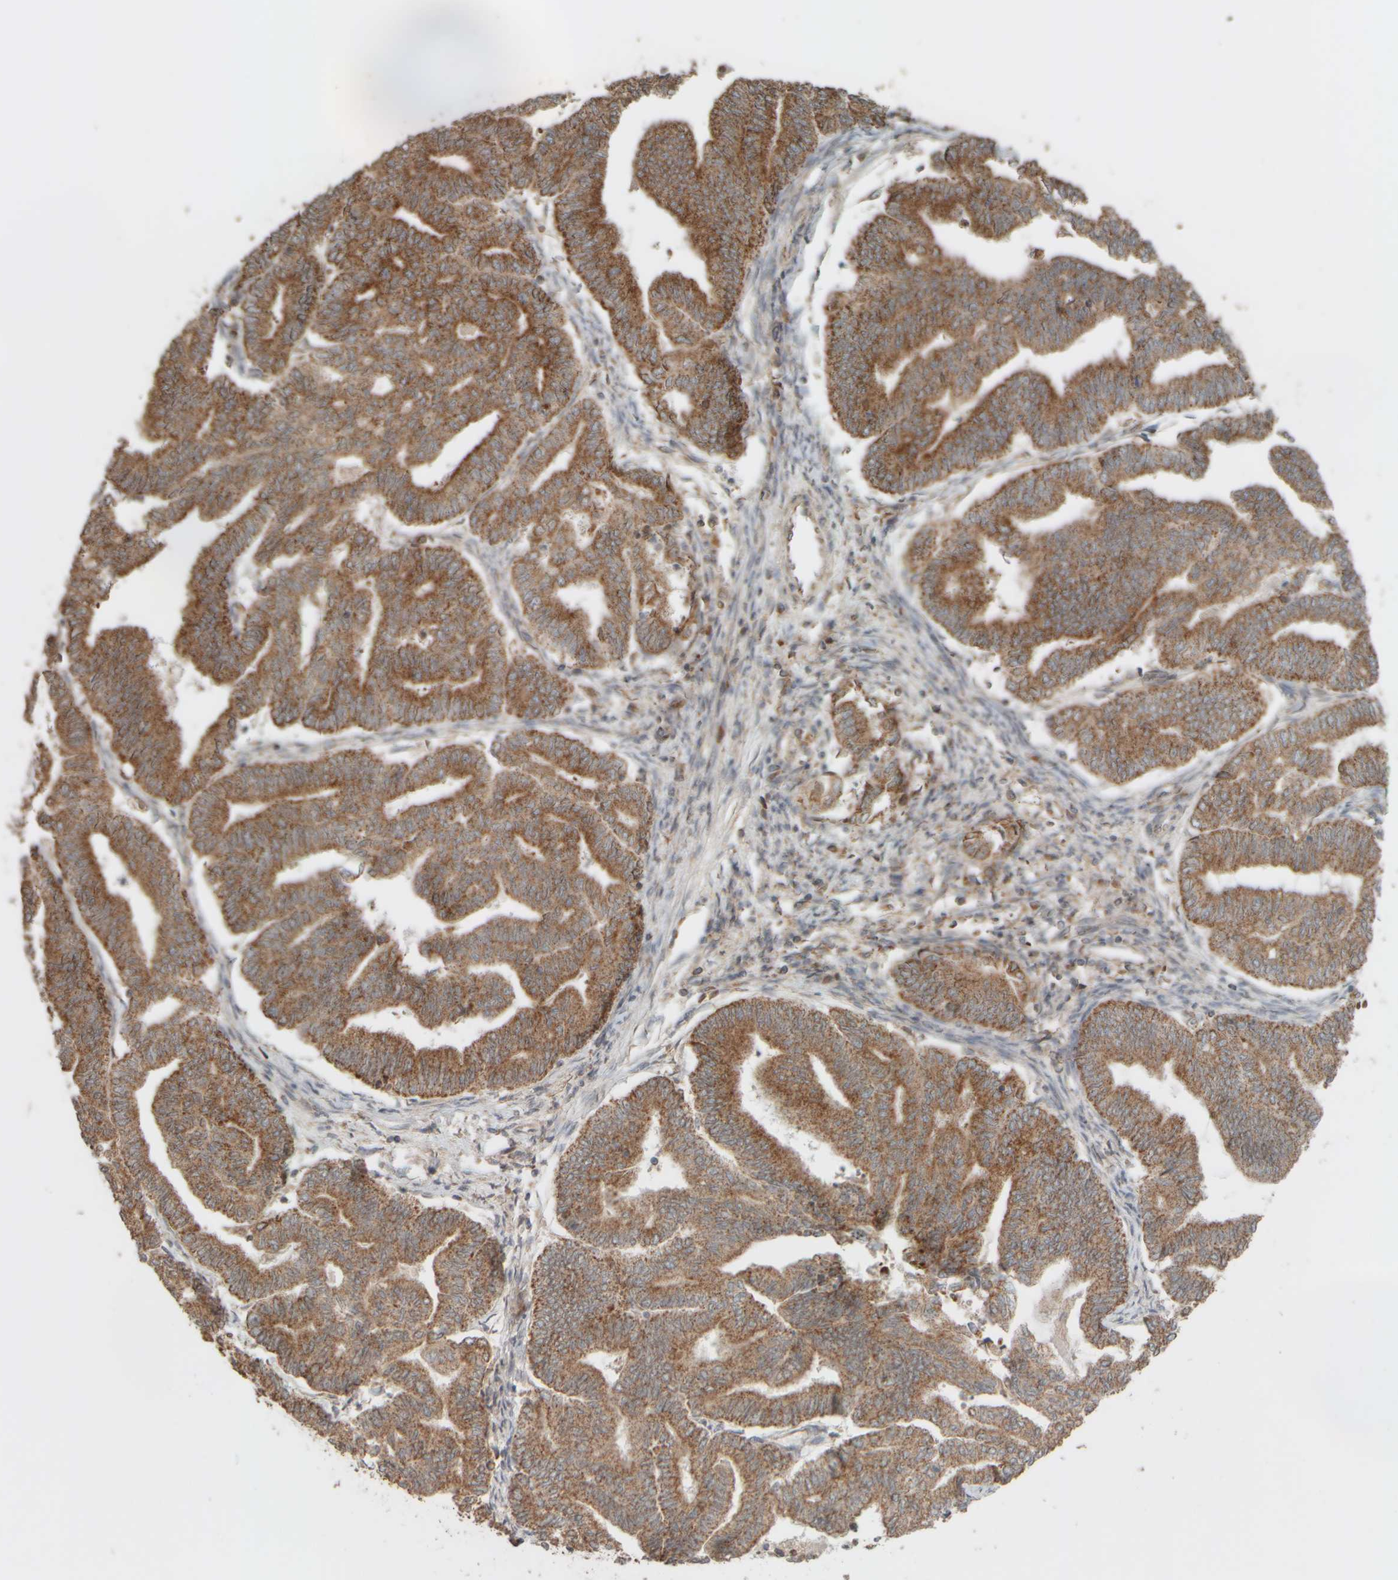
{"staining": {"intensity": "moderate", "quantity": ">75%", "location": "cytoplasmic/membranous"}, "tissue": "endometrial cancer", "cell_type": "Tumor cells", "image_type": "cancer", "snomed": [{"axis": "morphology", "description": "Adenocarcinoma, NOS"}, {"axis": "topography", "description": "Endometrium"}], "caption": "Endometrial adenocarcinoma stained with DAB immunohistochemistry displays medium levels of moderate cytoplasmic/membranous expression in approximately >75% of tumor cells.", "gene": "EIF2B3", "patient": {"sex": "female", "age": 79}}